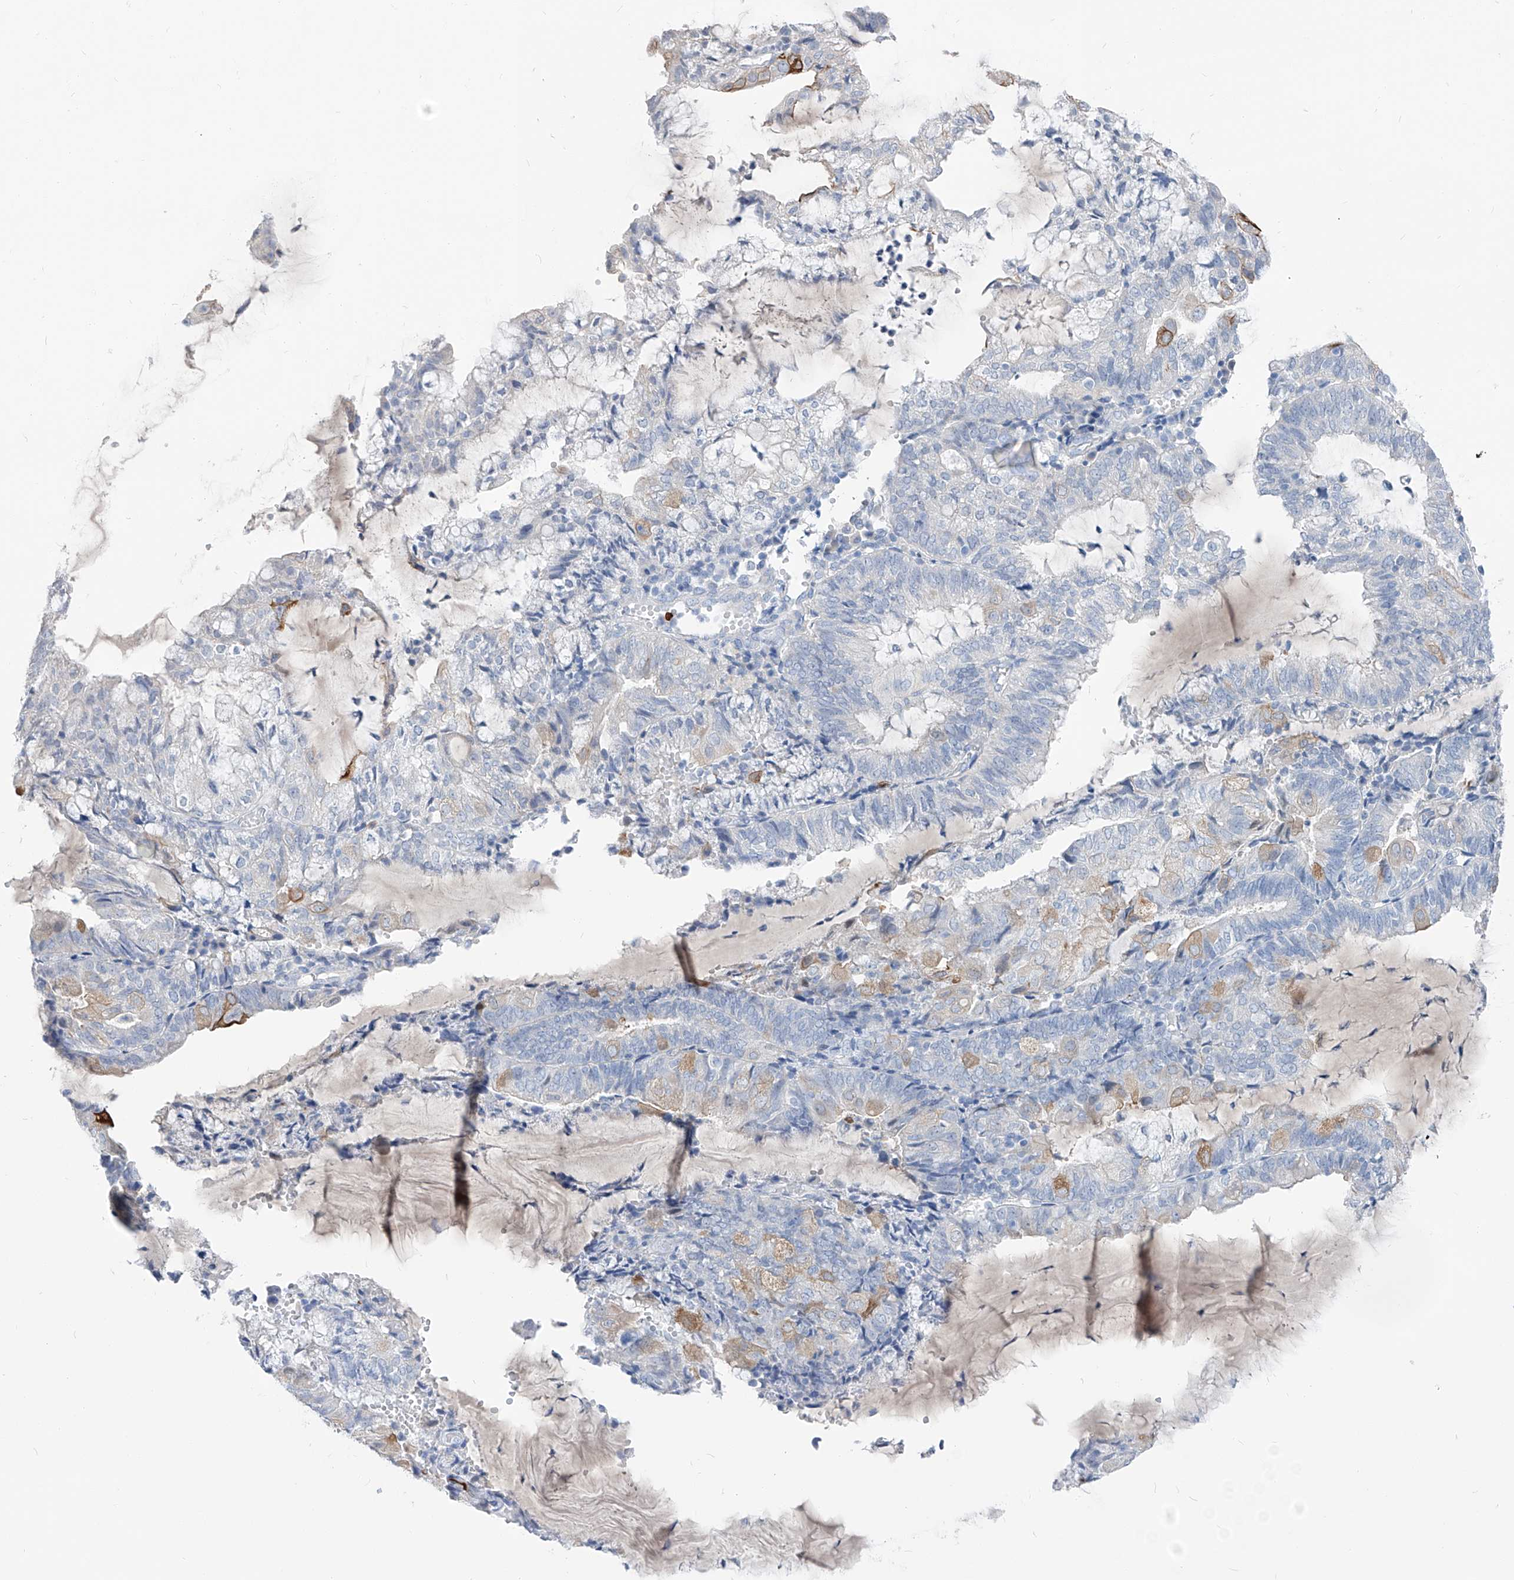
{"staining": {"intensity": "negative", "quantity": "none", "location": "none"}, "tissue": "endometrial cancer", "cell_type": "Tumor cells", "image_type": "cancer", "snomed": [{"axis": "morphology", "description": "Adenocarcinoma, NOS"}, {"axis": "topography", "description": "Endometrium"}], "caption": "IHC histopathology image of human endometrial cancer (adenocarcinoma) stained for a protein (brown), which demonstrates no positivity in tumor cells. (DAB IHC visualized using brightfield microscopy, high magnification).", "gene": "FRS3", "patient": {"sex": "female", "age": 81}}